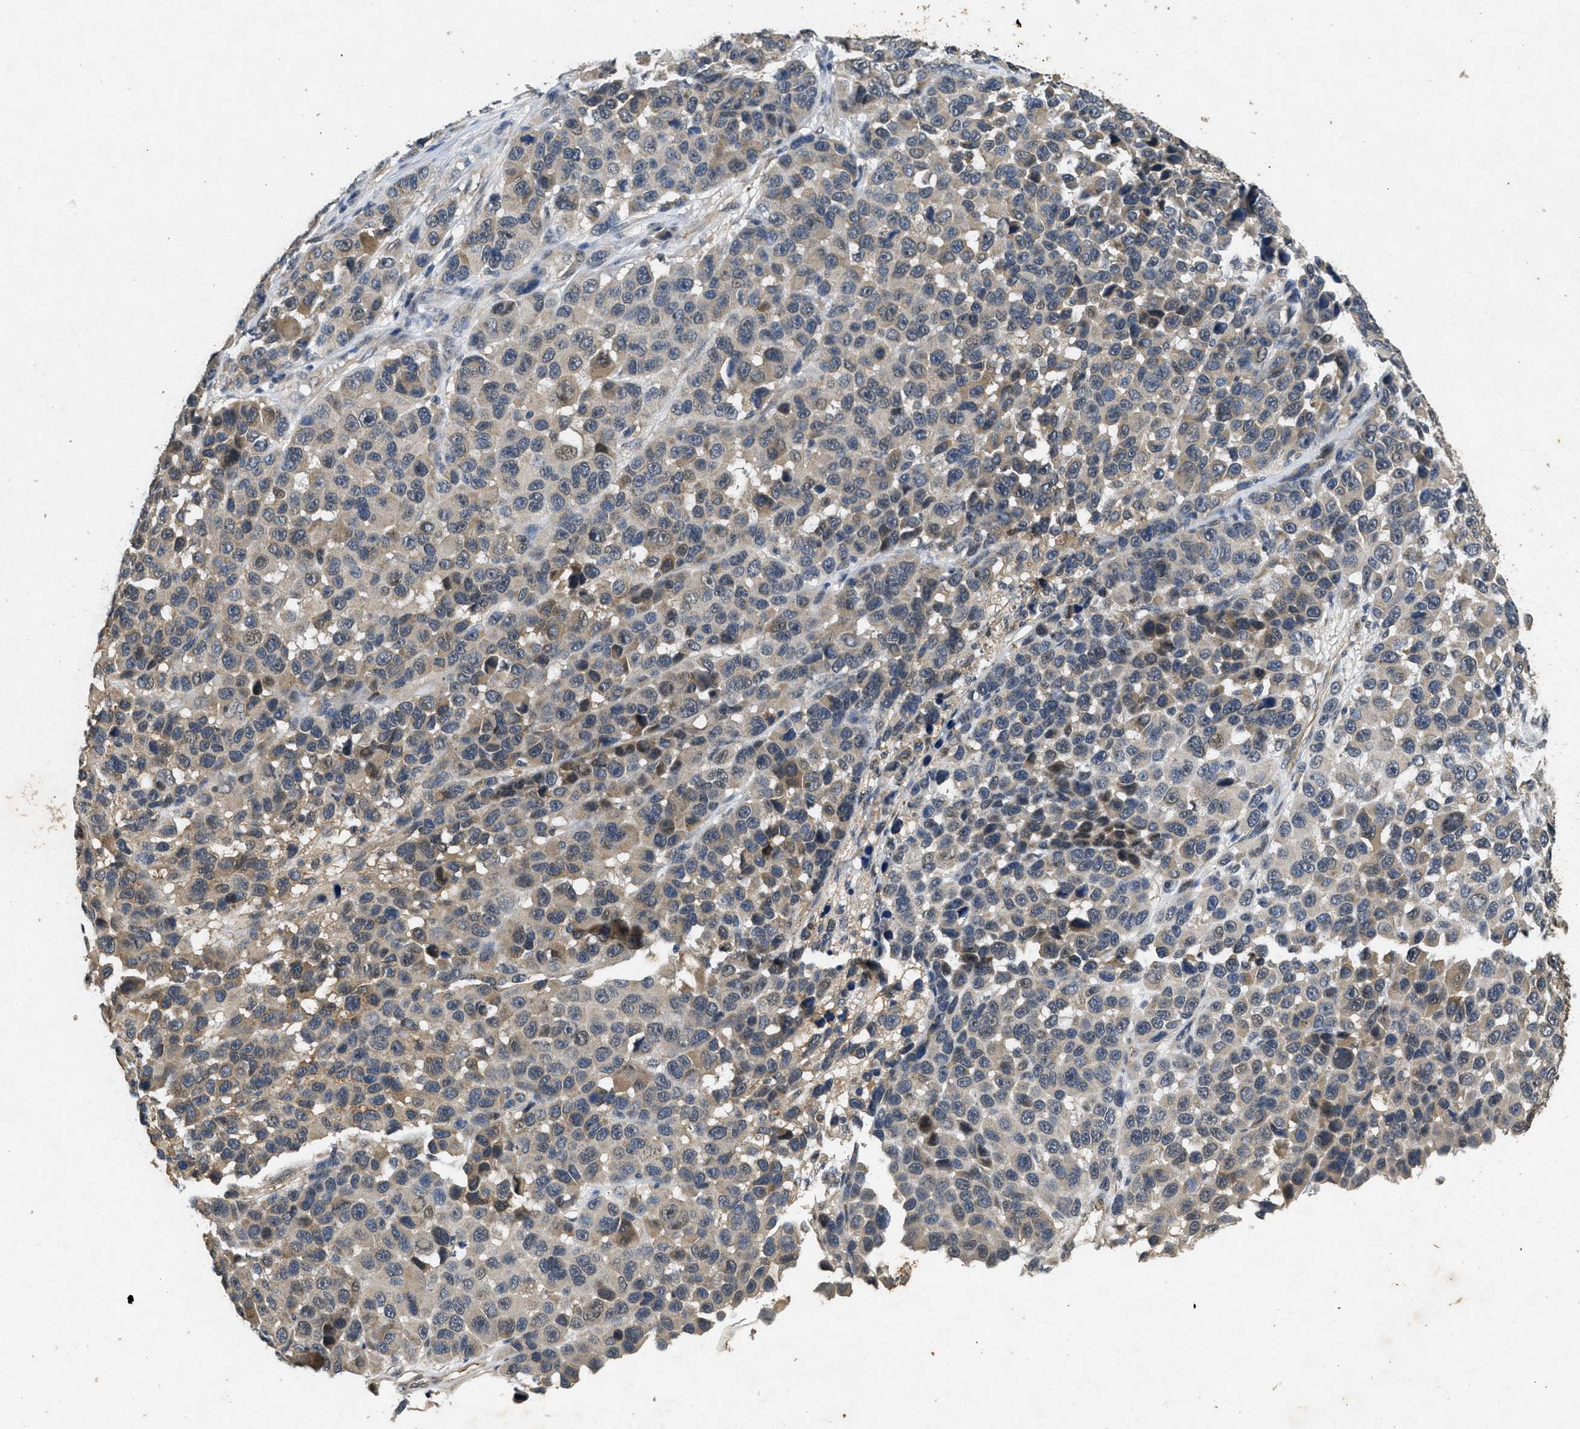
{"staining": {"intensity": "weak", "quantity": "25%-75%", "location": "cytoplasmic/membranous"}, "tissue": "melanoma", "cell_type": "Tumor cells", "image_type": "cancer", "snomed": [{"axis": "morphology", "description": "Malignant melanoma, NOS"}, {"axis": "topography", "description": "Skin"}], "caption": "Immunohistochemistry of human malignant melanoma shows low levels of weak cytoplasmic/membranous positivity in about 25%-75% of tumor cells.", "gene": "PAPOLG", "patient": {"sex": "male", "age": 53}}